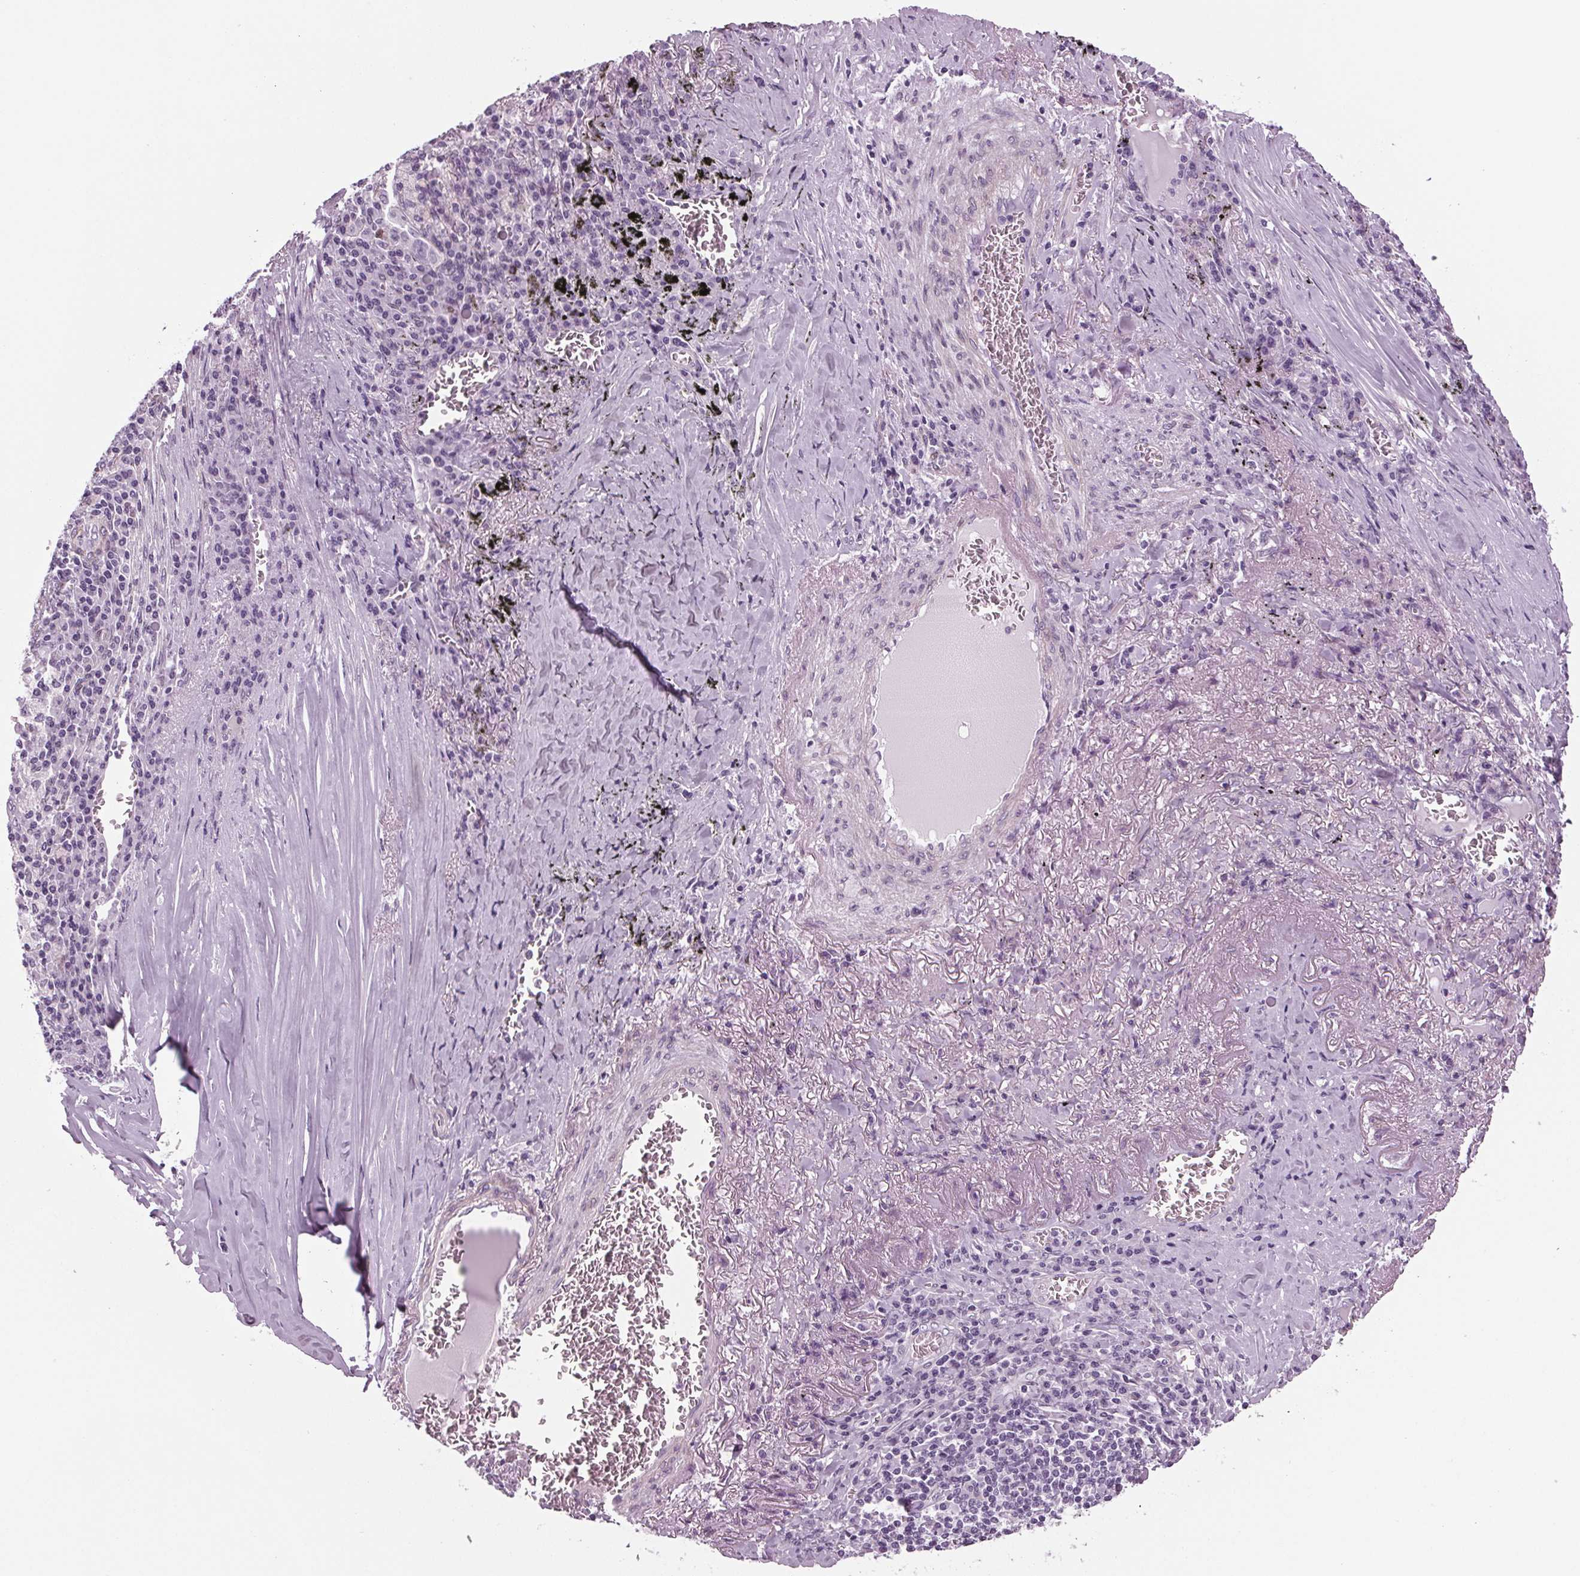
{"staining": {"intensity": "negative", "quantity": "none", "location": "none"}, "tissue": "lung cancer", "cell_type": "Tumor cells", "image_type": "cancer", "snomed": [{"axis": "morphology", "description": "Adenocarcinoma, NOS"}, {"axis": "topography", "description": "Lung"}], "caption": "There is no significant expression in tumor cells of adenocarcinoma (lung).", "gene": "BHLHE22", "patient": {"sex": "male", "age": 67}}